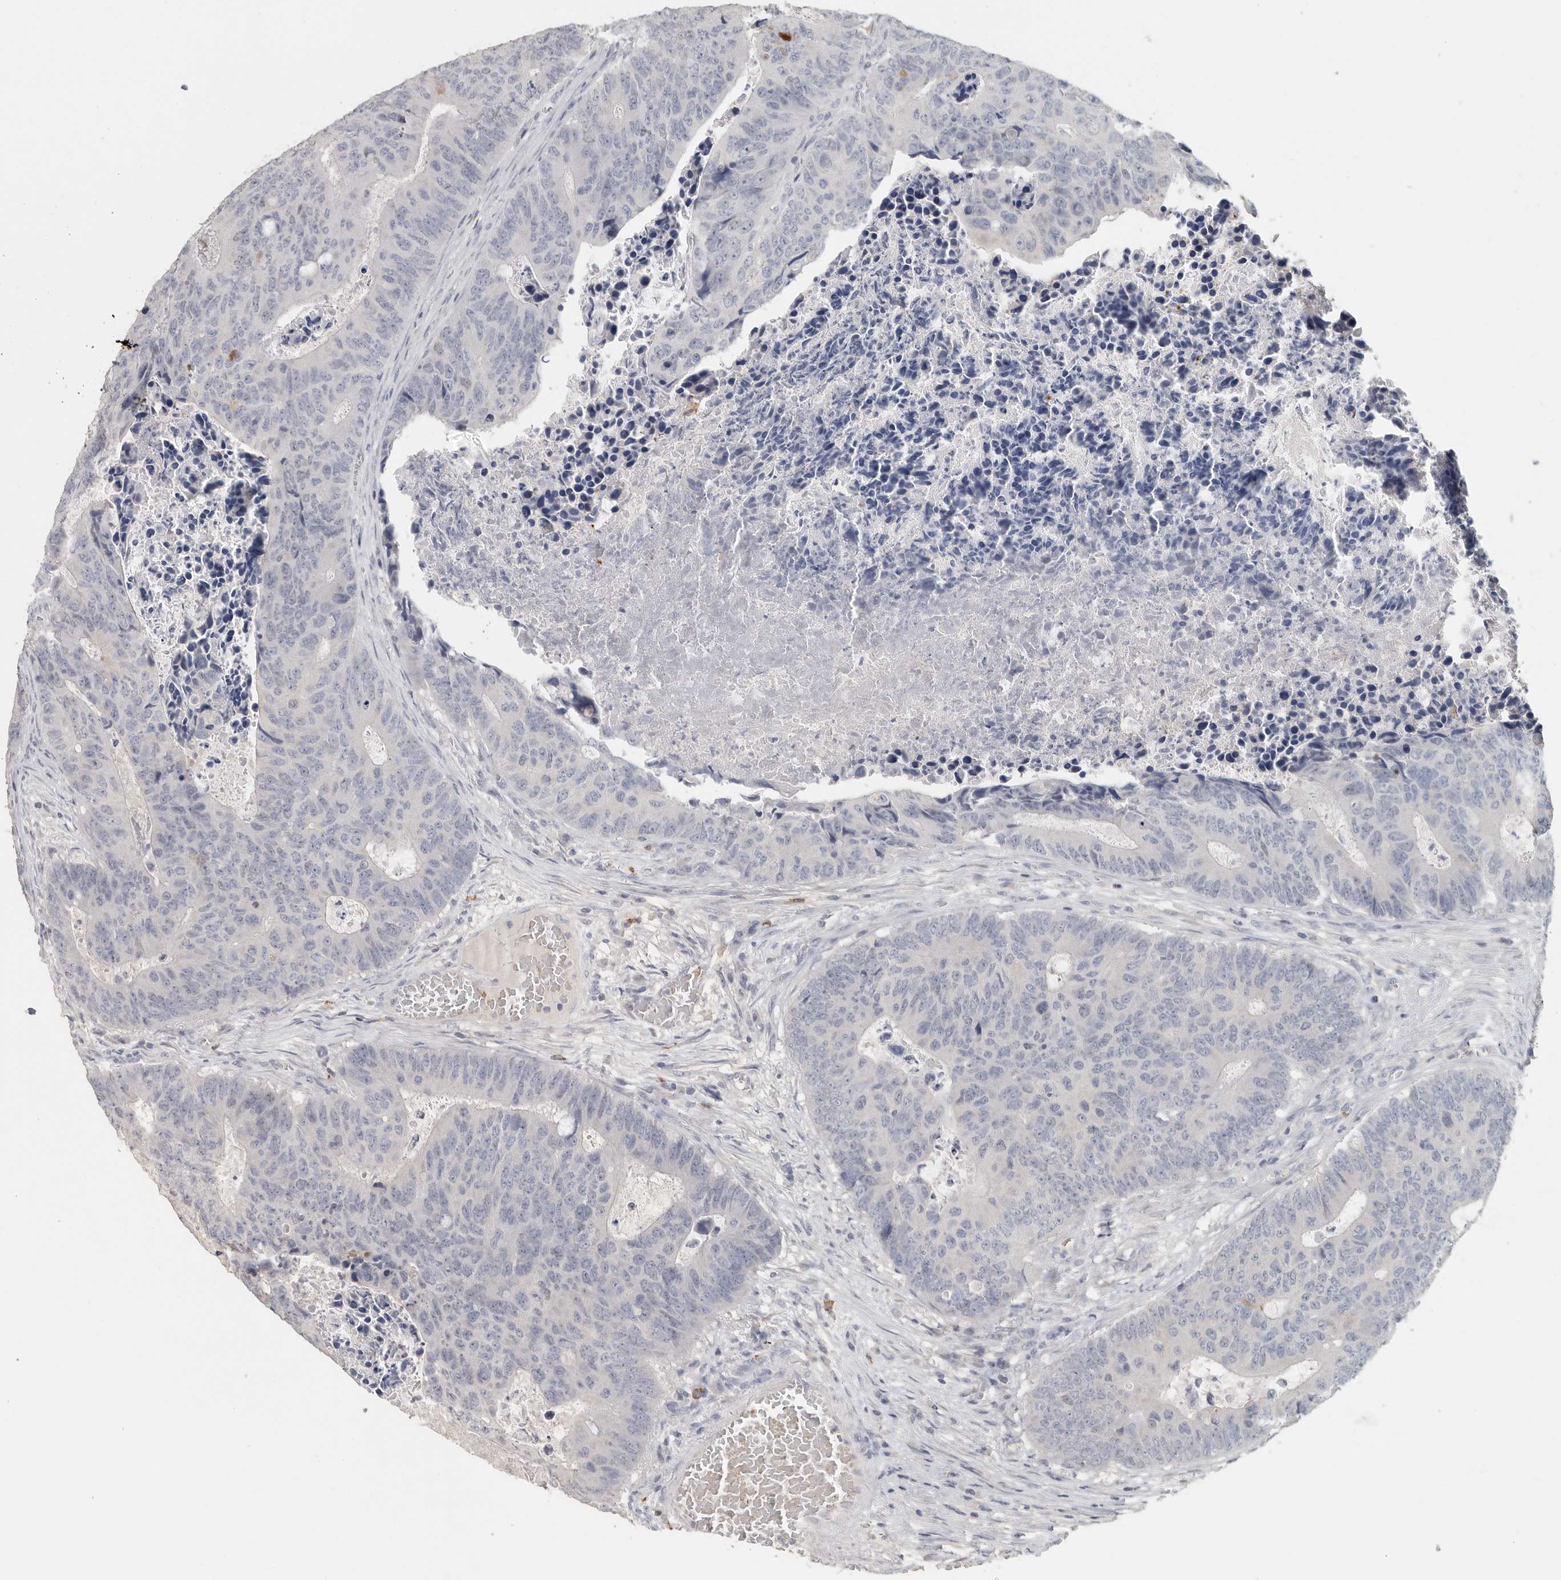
{"staining": {"intensity": "negative", "quantity": "none", "location": "none"}, "tissue": "colorectal cancer", "cell_type": "Tumor cells", "image_type": "cancer", "snomed": [{"axis": "morphology", "description": "Adenocarcinoma, NOS"}, {"axis": "topography", "description": "Colon"}], "caption": "The histopathology image shows no significant staining in tumor cells of colorectal cancer. Brightfield microscopy of immunohistochemistry stained with DAB (3,3'-diaminobenzidine) (brown) and hematoxylin (blue), captured at high magnification.", "gene": "DNAJC11", "patient": {"sex": "male", "age": 87}}